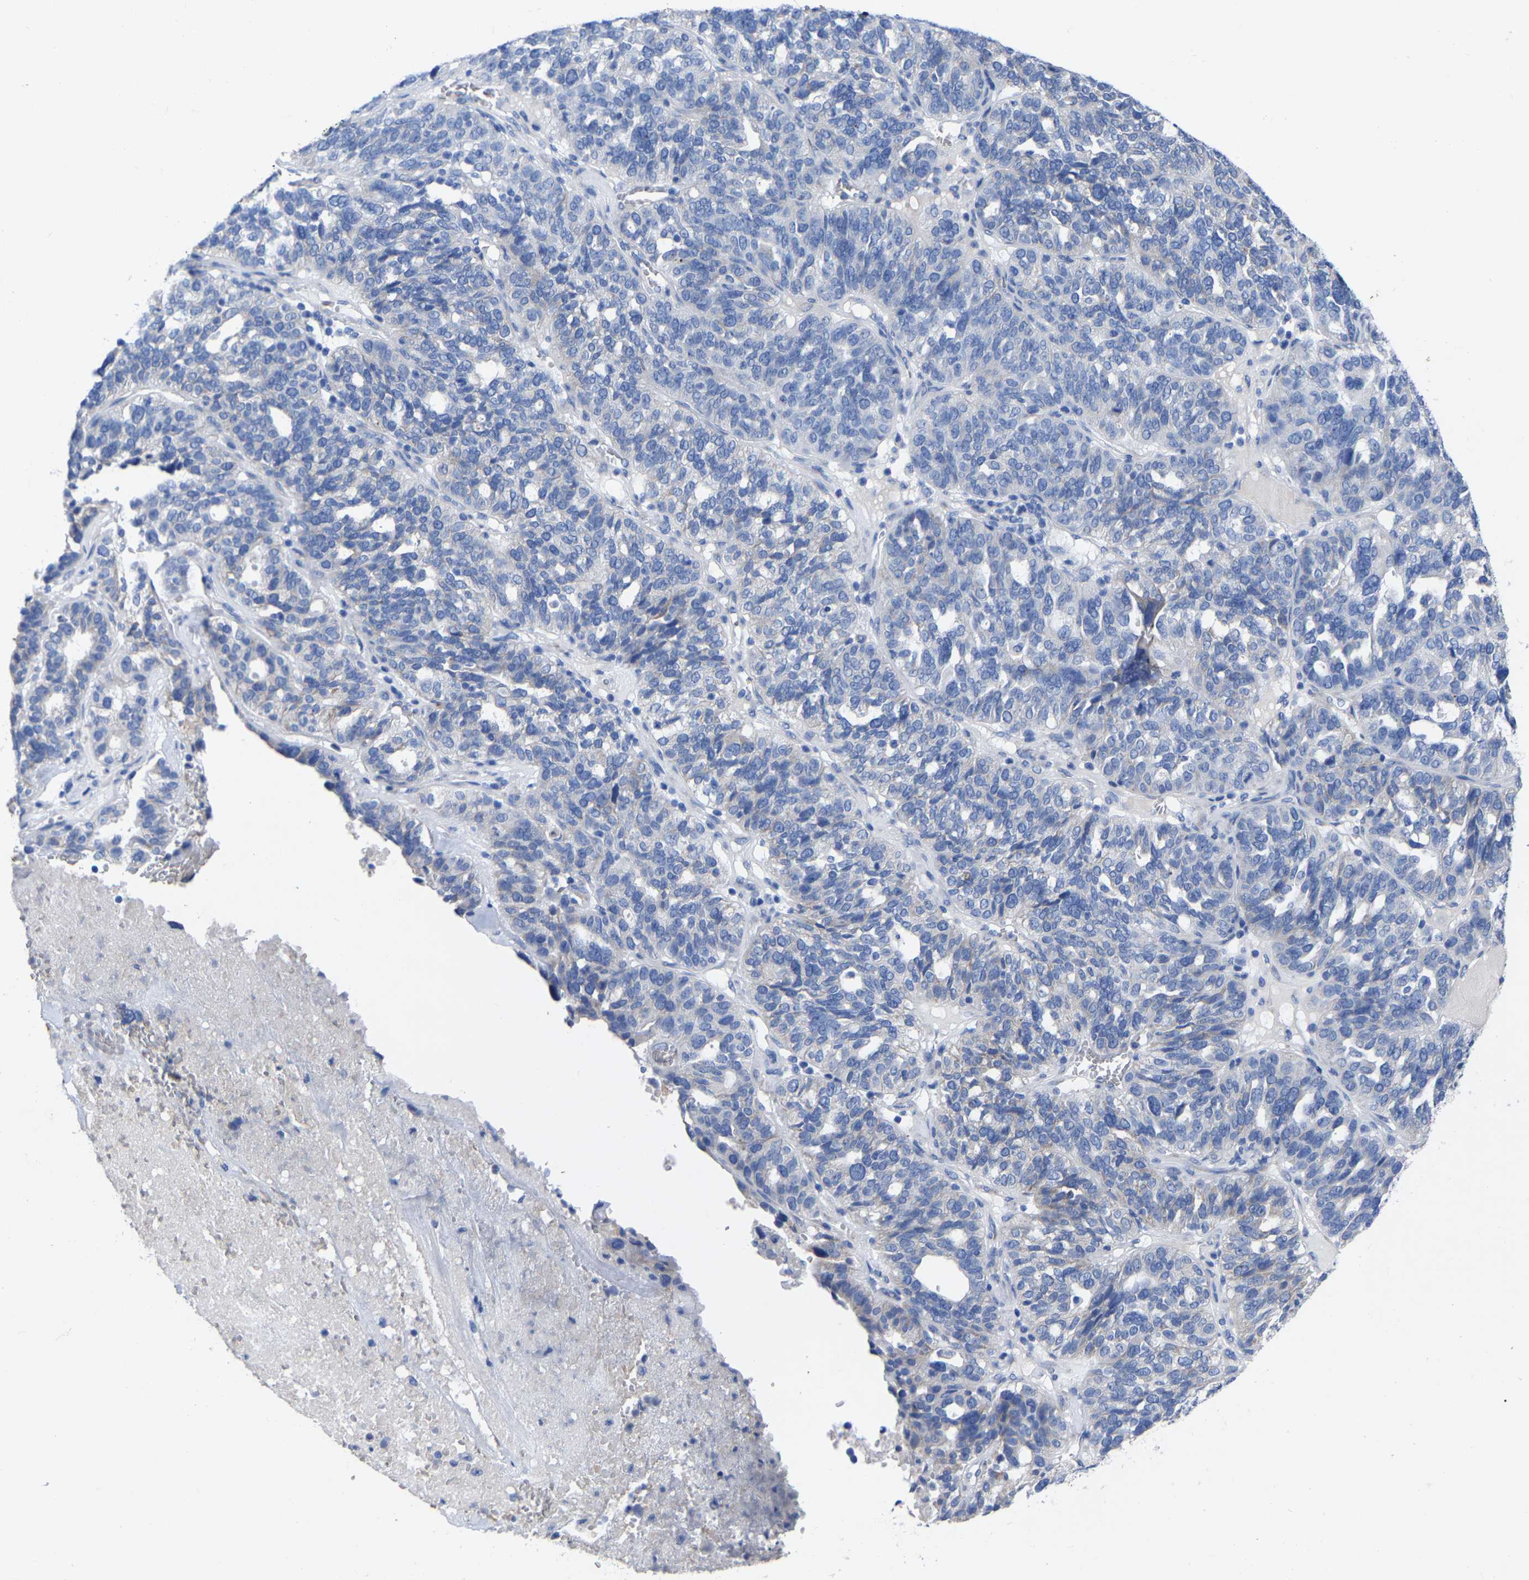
{"staining": {"intensity": "negative", "quantity": "none", "location": "none"}, "tissue": "ovarian cancer", "cell_type": "Tumor cells", "image_type": "cancer", "snomed": [{"axis": "morphology", "description": "Cystadenocarcinoma, serous, NOS"}, {"axis": "topography", "description": "Ovary"}], "caption": "IHC of ovarian cancer exhibits no staining in tumor cells.", "gene": "GDF3", "patient": {"sex": "female", "age": 59}}